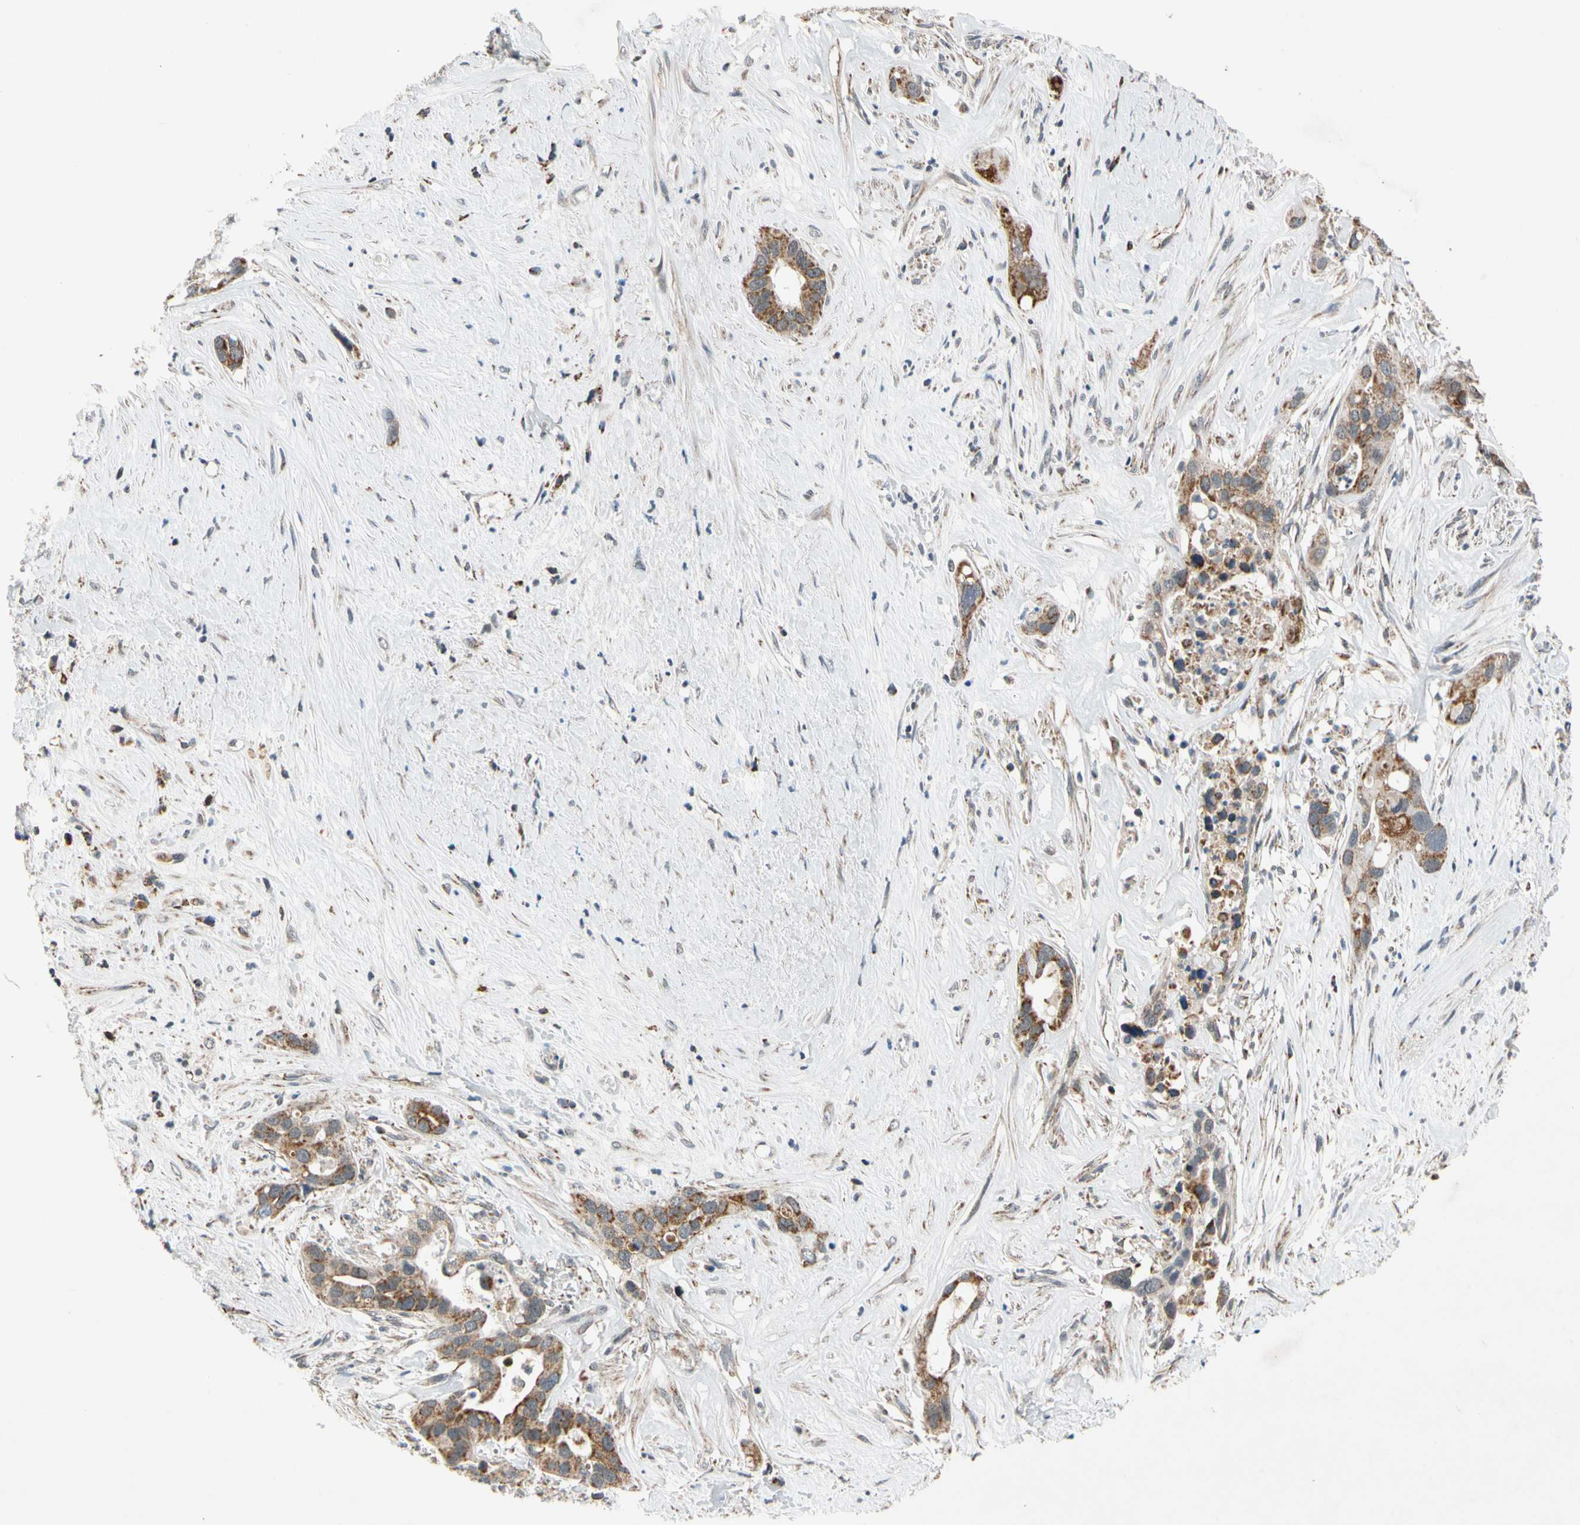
{"staining": {"intensity": "moderate", "quantity": ">75%", "location": "cytoplasmic/membranous"}, "tissue": "liver cancer", "cell_type": "Tumor cells", "image_type": "cancer", "snomed": [{"axis": "morphology", "description": "Cholangiocarcinoma"}, {"axis": "topography", "description": "Liver"}], "caption": "Brown immunohistochemical staining in liver cholangiocarcinoma exhibits moderate cytoplasmic/membranous expression in about >75% of tumor cells.", "gene": "KHDC4", "patient": {"sex": "female", "age": 65}}